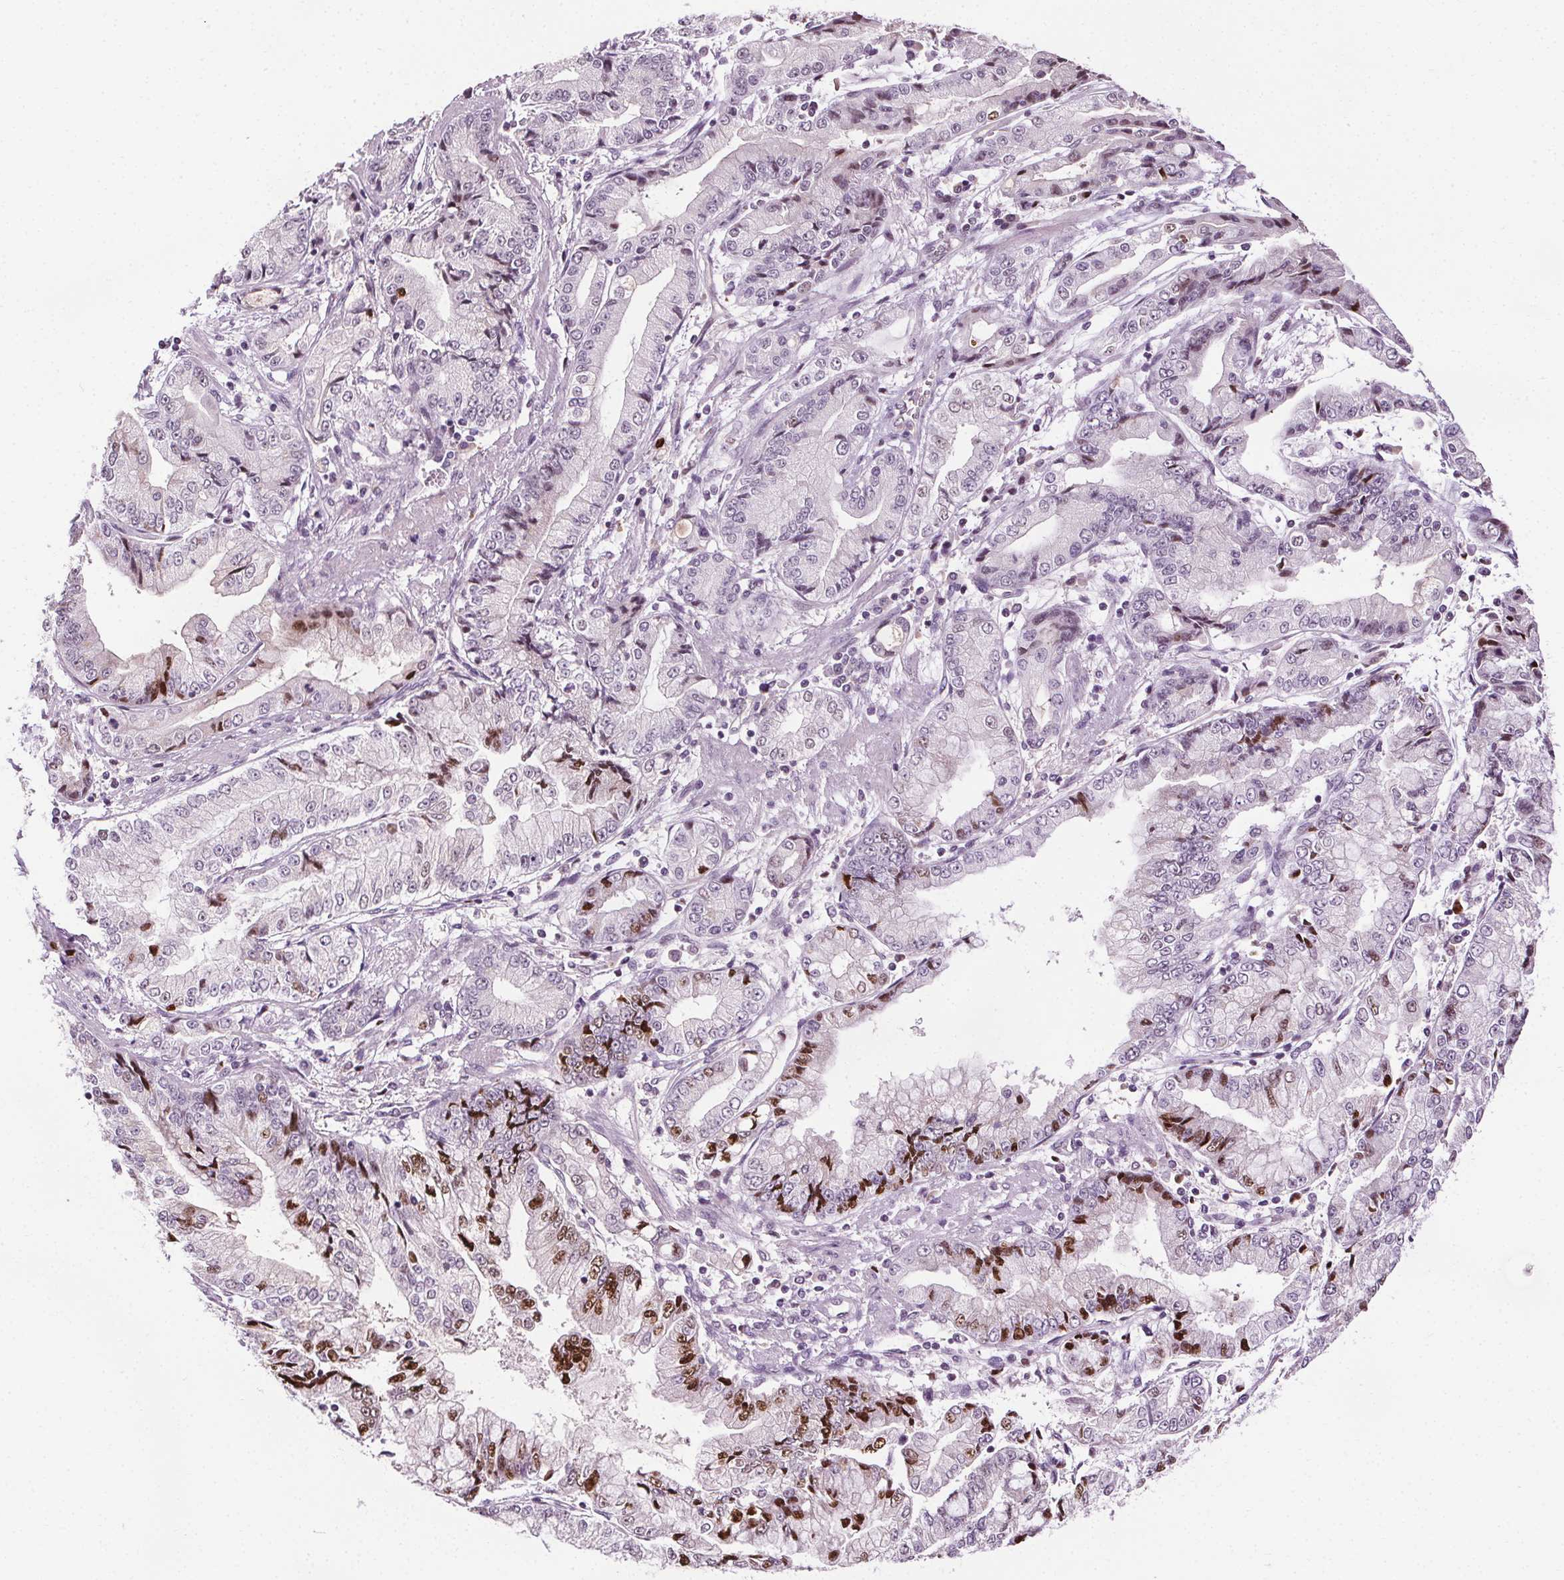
{"staining": {"intensity": "strong", "quantity": "25%-75%", "location": "nuclear"}, "tissue": "stomach cancer", "cell_type": "Tumor cells", "image_type": "cancer", "snomed": [{"axis": "morphology", "description": "Adenocarcinoma, NOS"}, {"axis": "topography", "description": "Stomach, upper"}], "caption": "Protein staining of stomach cancer tissue exhibits strong nuclear positivity in approximately 25%-75% of tumor cells.", "gene": "CEBPA", "patient": {"sex": "female", "age": 74}}